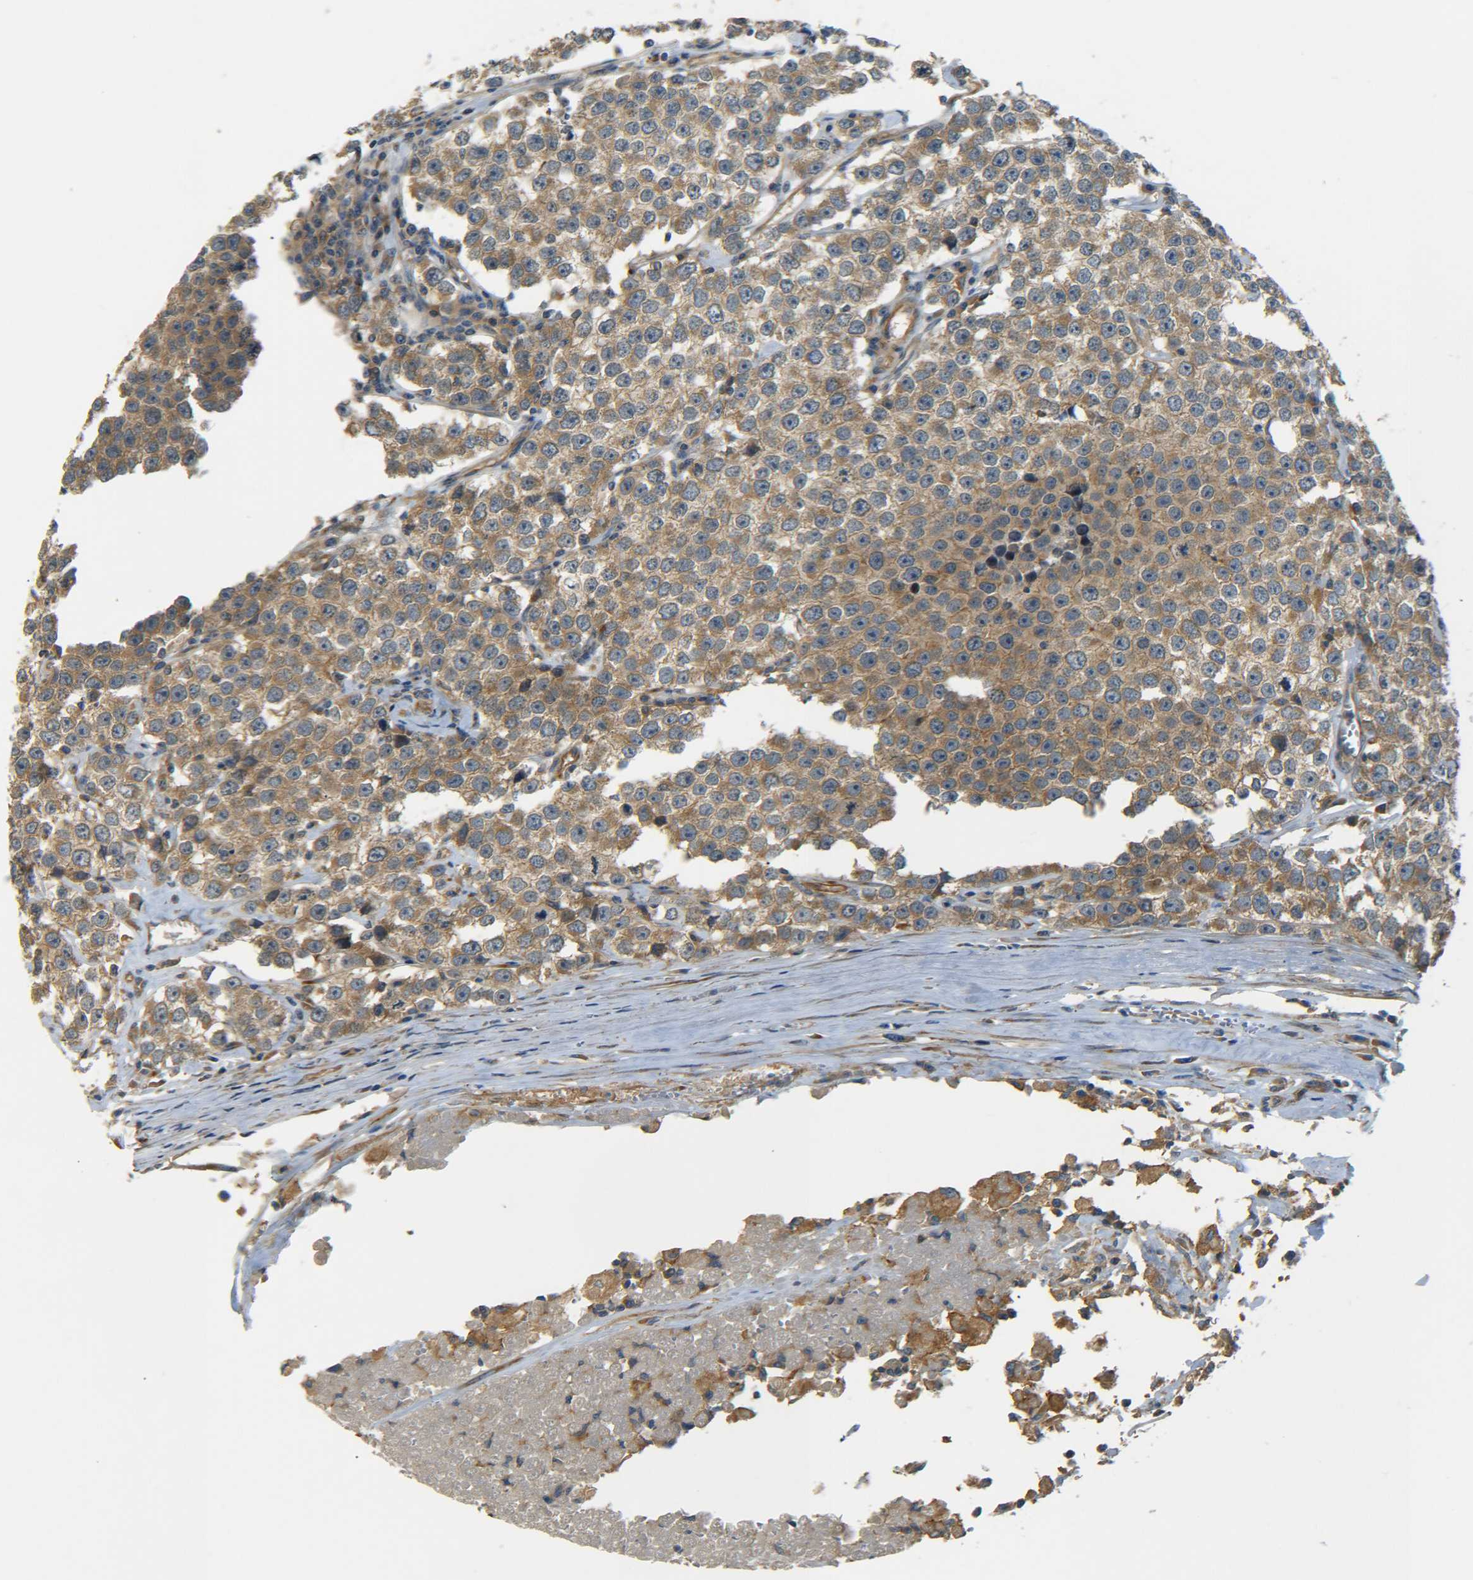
{"staining": {"intensity": "moderate", "quantity": ">75%", "location": "cytoplasmic/membranous"}, "tissue": "testis cancer", "cell_type": "Tumor cells", "image_type": "cancer", "snomed": [{"axis": "morphology", "description": "Seminoma, NOS"}, {"axis": "morphology", "description": "Carcinoma, Embryonal, NOS"}, {"axis": "topography", "description": "Testis"}], "caption": "The photomicrograph displays immunohistochemical staining of testis cancer (embryonal carcinoma). There is moderate cytoplasmic/membranous staining is present in about >75% of tumor cells.", "gene": "LRCH3", "patient": {"sex": "male", "age": 52}}